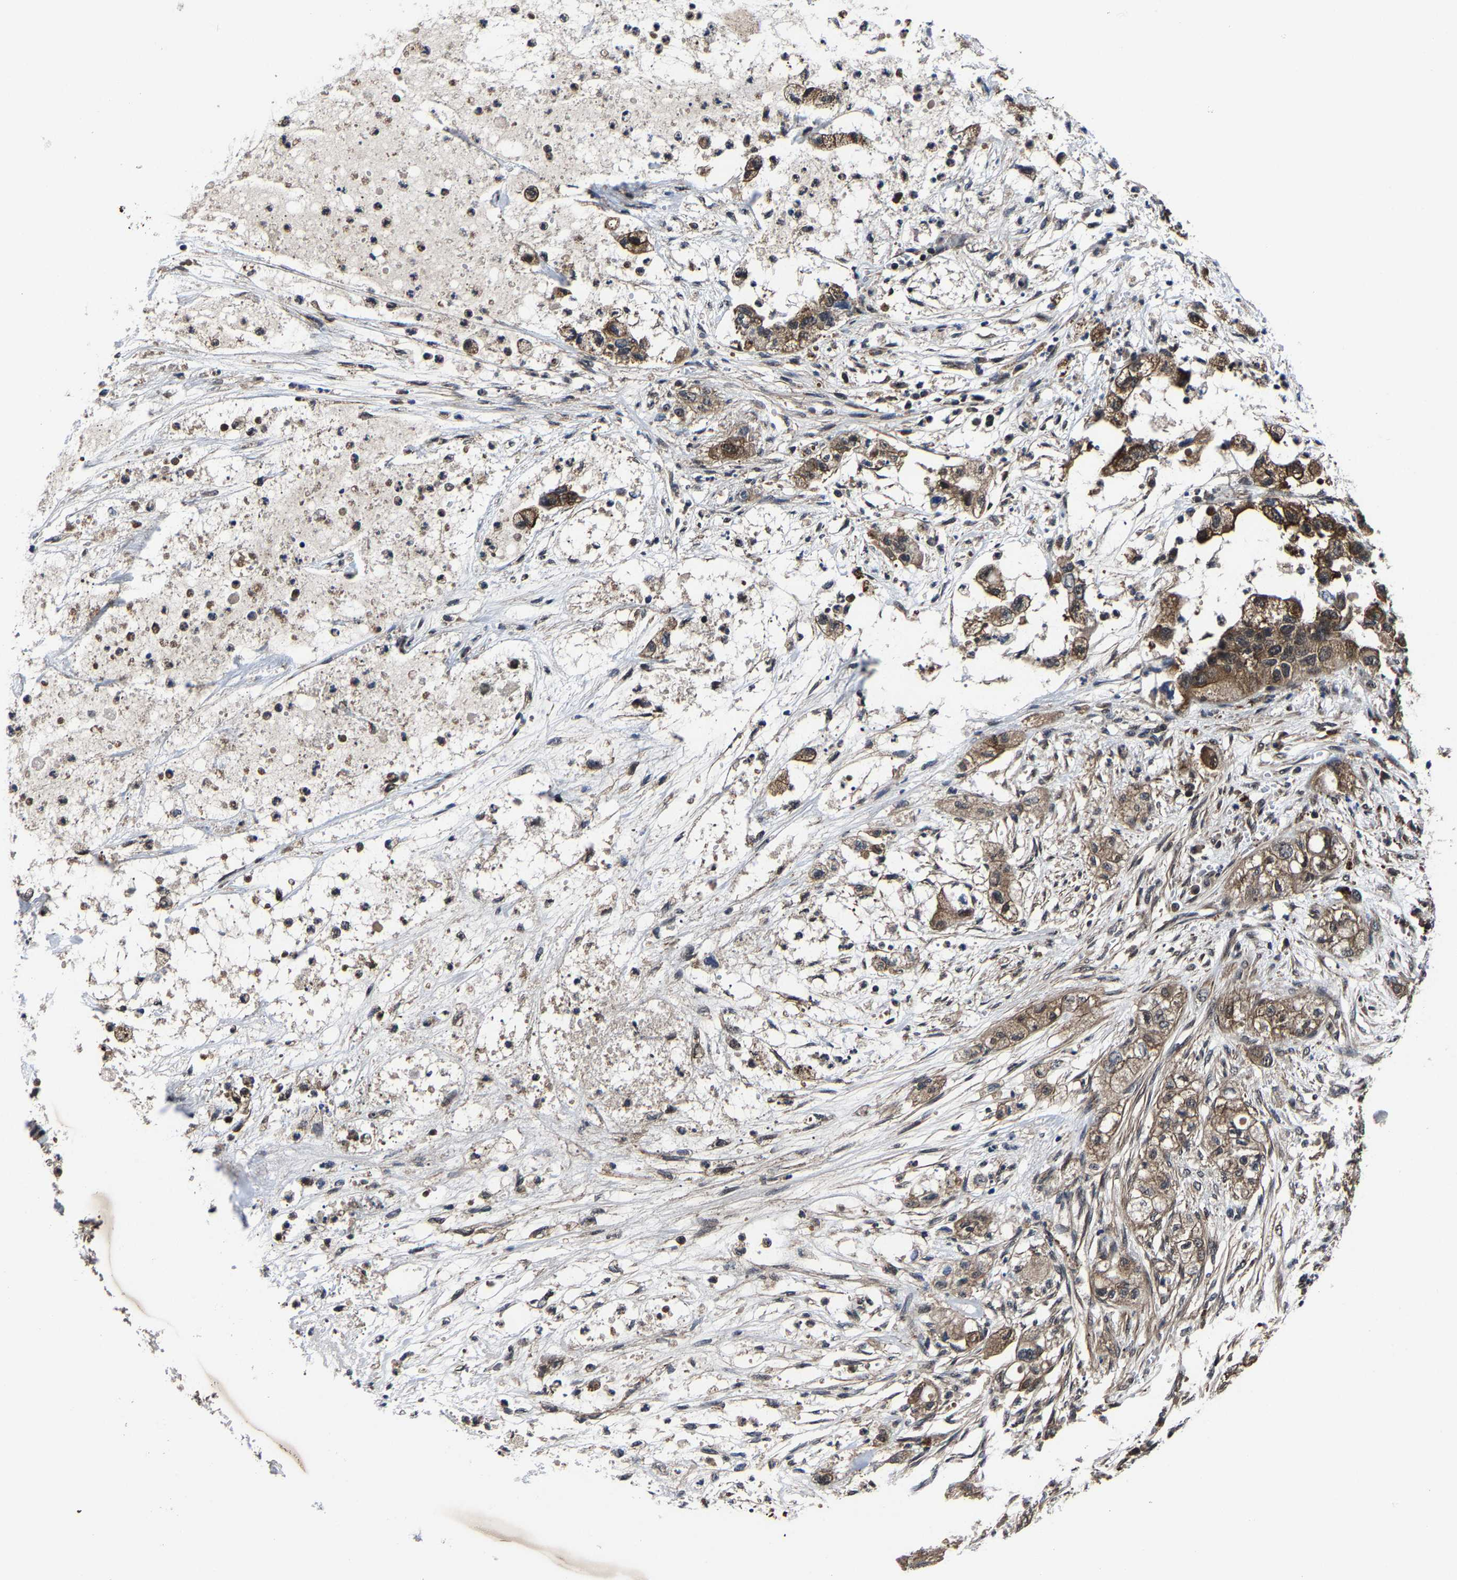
{"staining": {"intensity": "moderate", "quantity": ">75%", "location": "cytoplasmic/membranous"}, "tissue": "pancreatic cancer", "cell_type": "Tumor cells", "image_type": "cancer", "snomed": [{"axis": "morphology", "description": "Adenocarcinoma, NOS"}, {"axis": "topography", "description": "Pancreas"}], "caption": "Protein positivity by immunohistochemistry exhibits moderate cytoplasmic/membranous expression in about >75% of tumor cells in pancreatic cancer.", "gene": "ZCCHC7", "patient": {"sex": "female", "age": 78}}